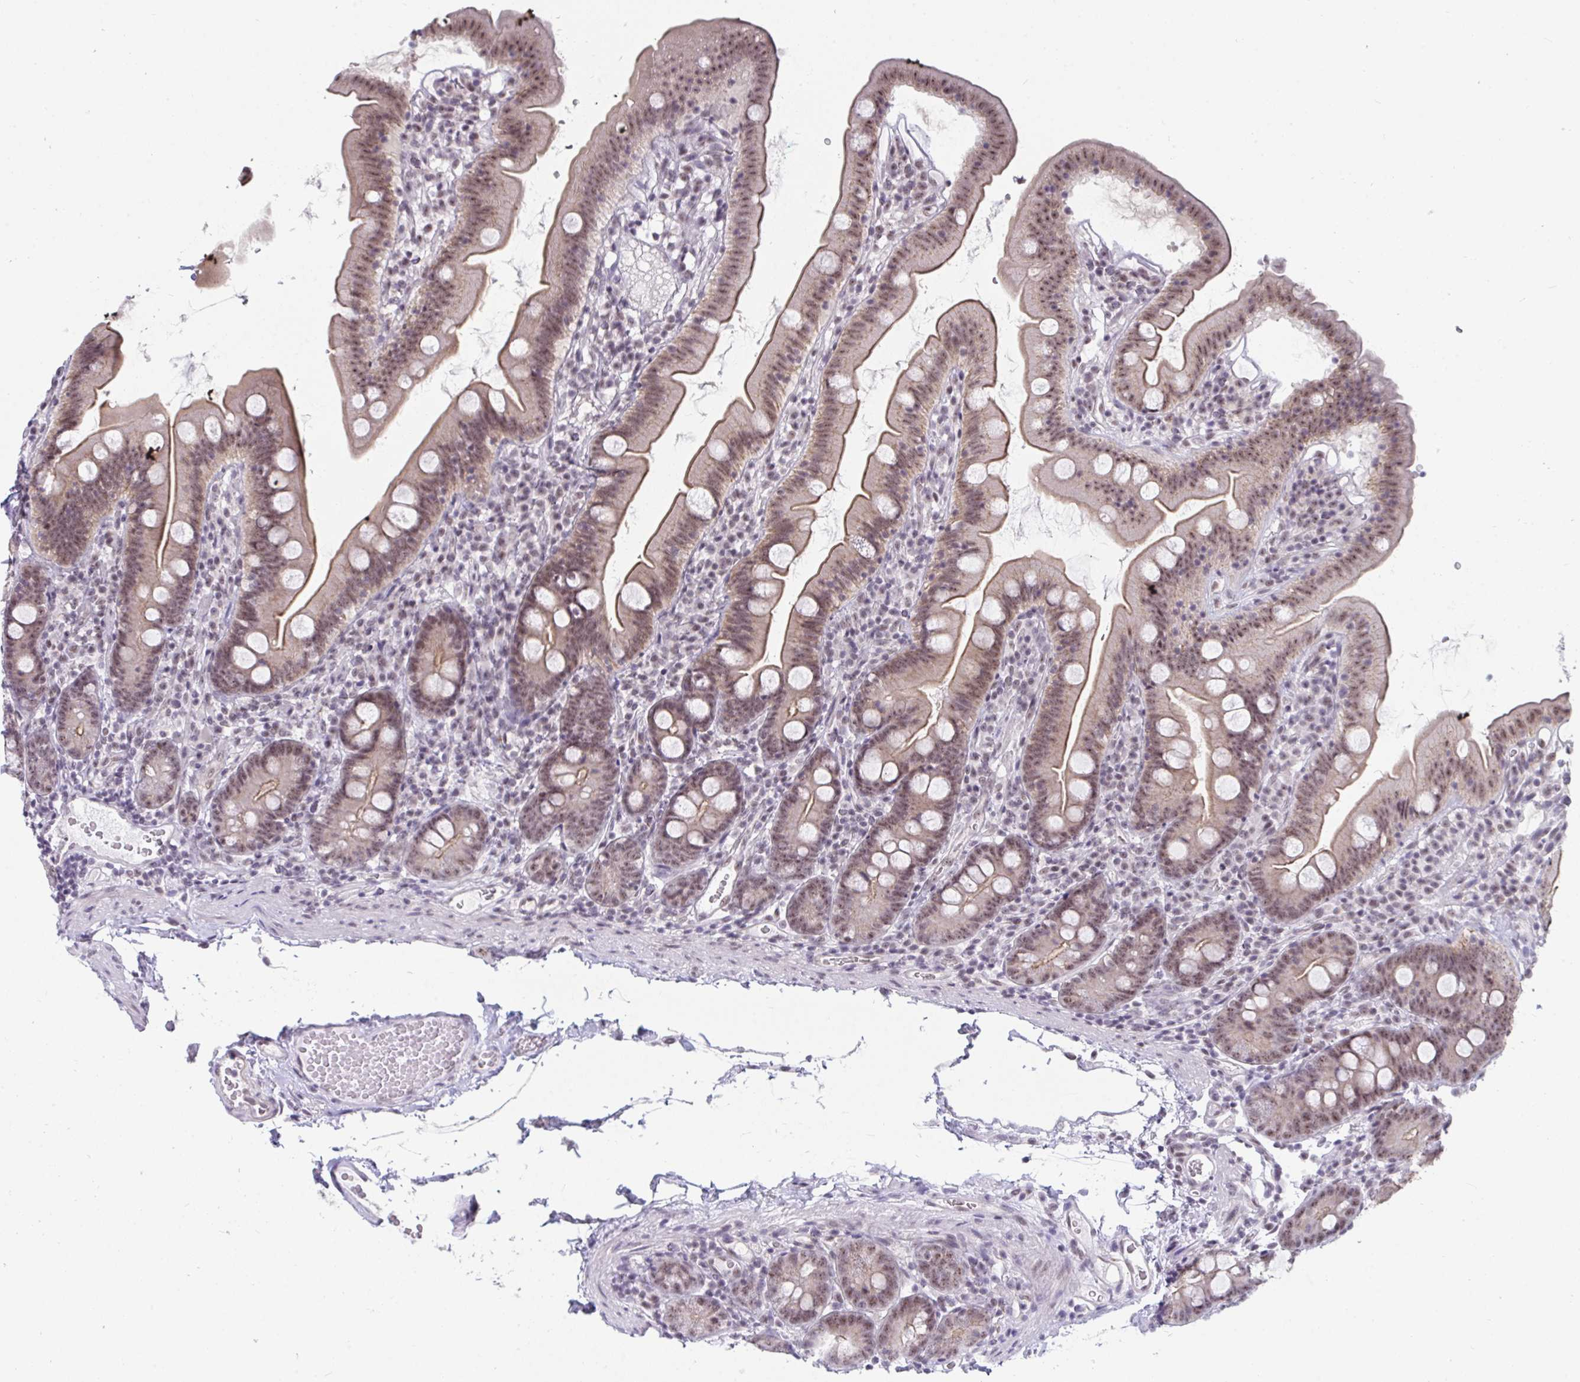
{"staining": {"intensity": "moderate", "quantity": "25%-75%", "location": "cytoplasmic/membranous,nuclear"}, "tissue": "duodenum", "cell_type": "Glandular cells", "image_type": "normal", "snomed": [{"axis": "morphology", "description": "Normal tissue, NOS"}, {"axis": "topography", "description": "Duodenum"}], "caption": "A high-resolution image shows immunohistochemistry (IHC) staining of normal duodenum, which shows moderate cytoplasmic/membranous,nuclear expression in approximately 25%-75% of glandular cells.", "gene": "PRR14", "patient": {"sex": "female", "age": 67}}